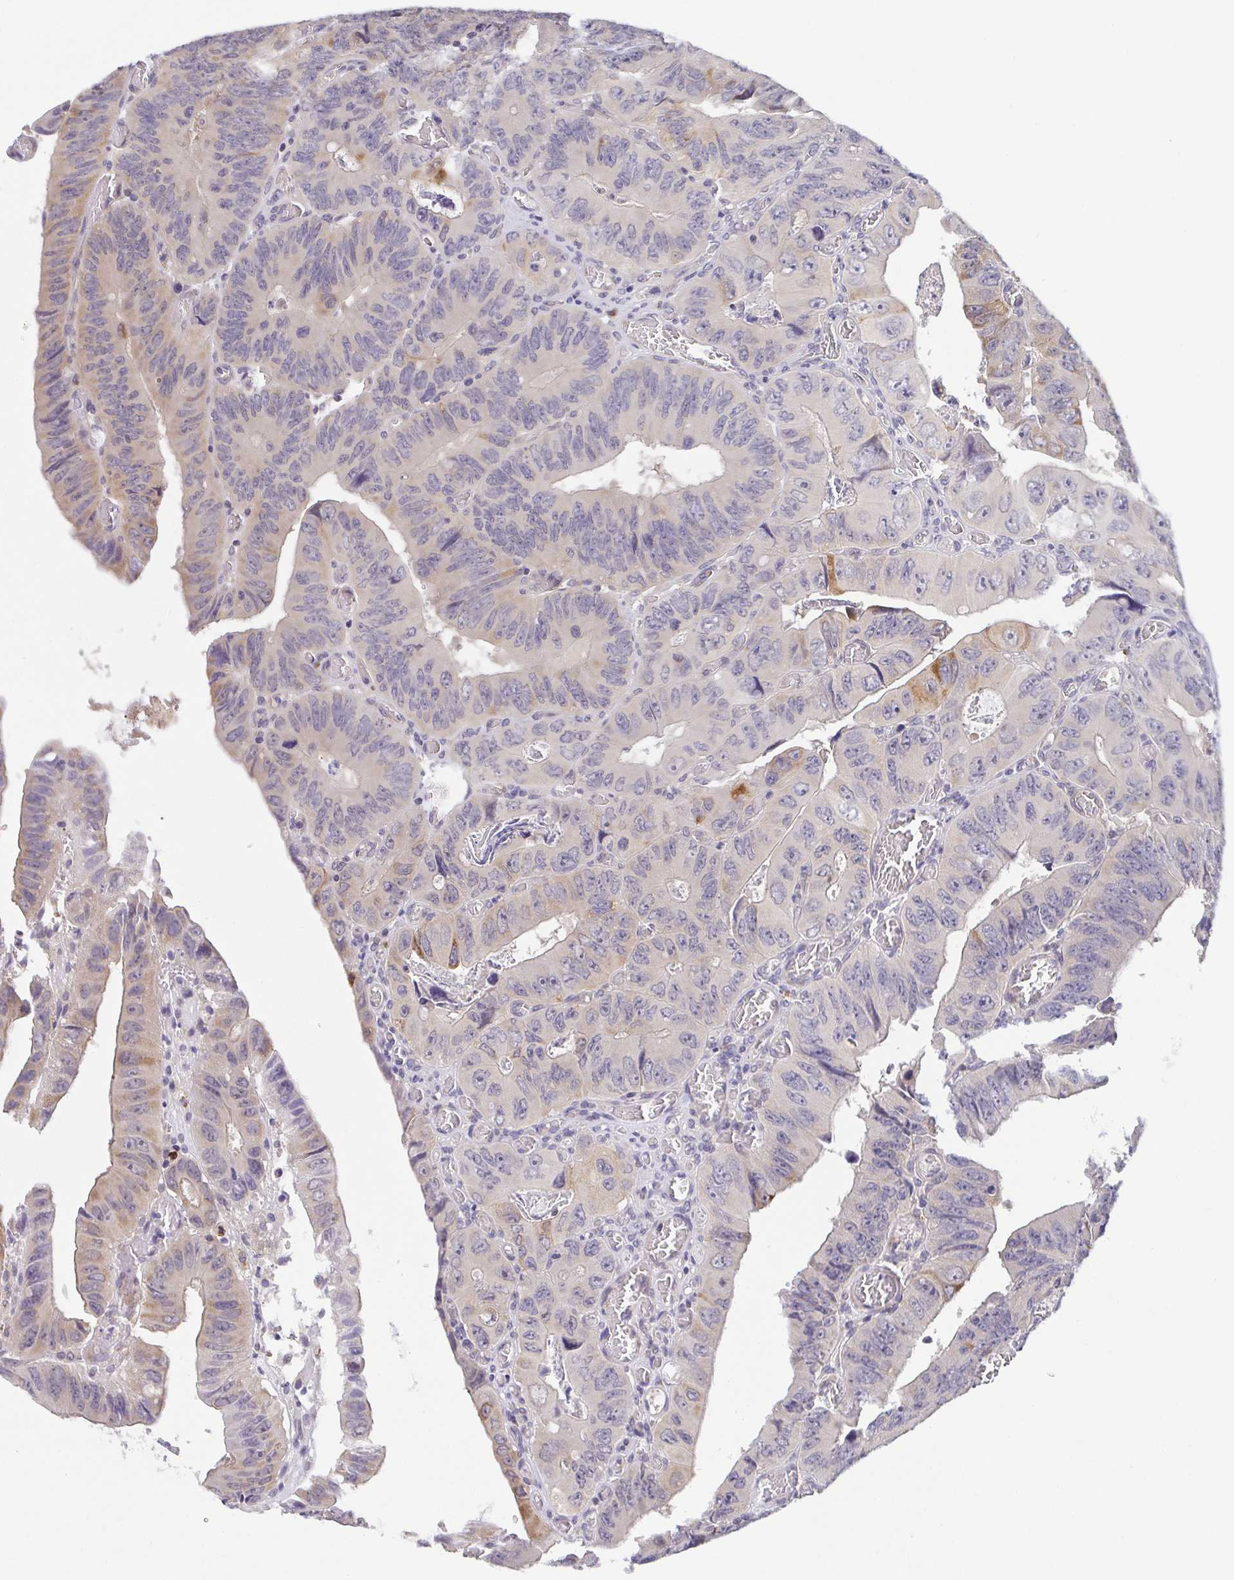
{"staining": {"intensity": "moderate", "quantity": "<25%", "location": "cytoplasmic/membranous"}, "tissue": "colorectal cancer", "cell_type": "Tumor cells", "image_type": "cancer", "snomed": [{"axis": "morphology", "description": "Adenocarcinoma, NOS"}, {"axis": "topography", "description": "Colon"}], "caption": "Protein expression analysis of colorectal cancer (adenocarcinoma) exhibits moderate cytoplasmic/membranous staining in about <25% of tumor cells.", "gene": "BCL2L1", "patient": {"sex": "female", "age": 84}}